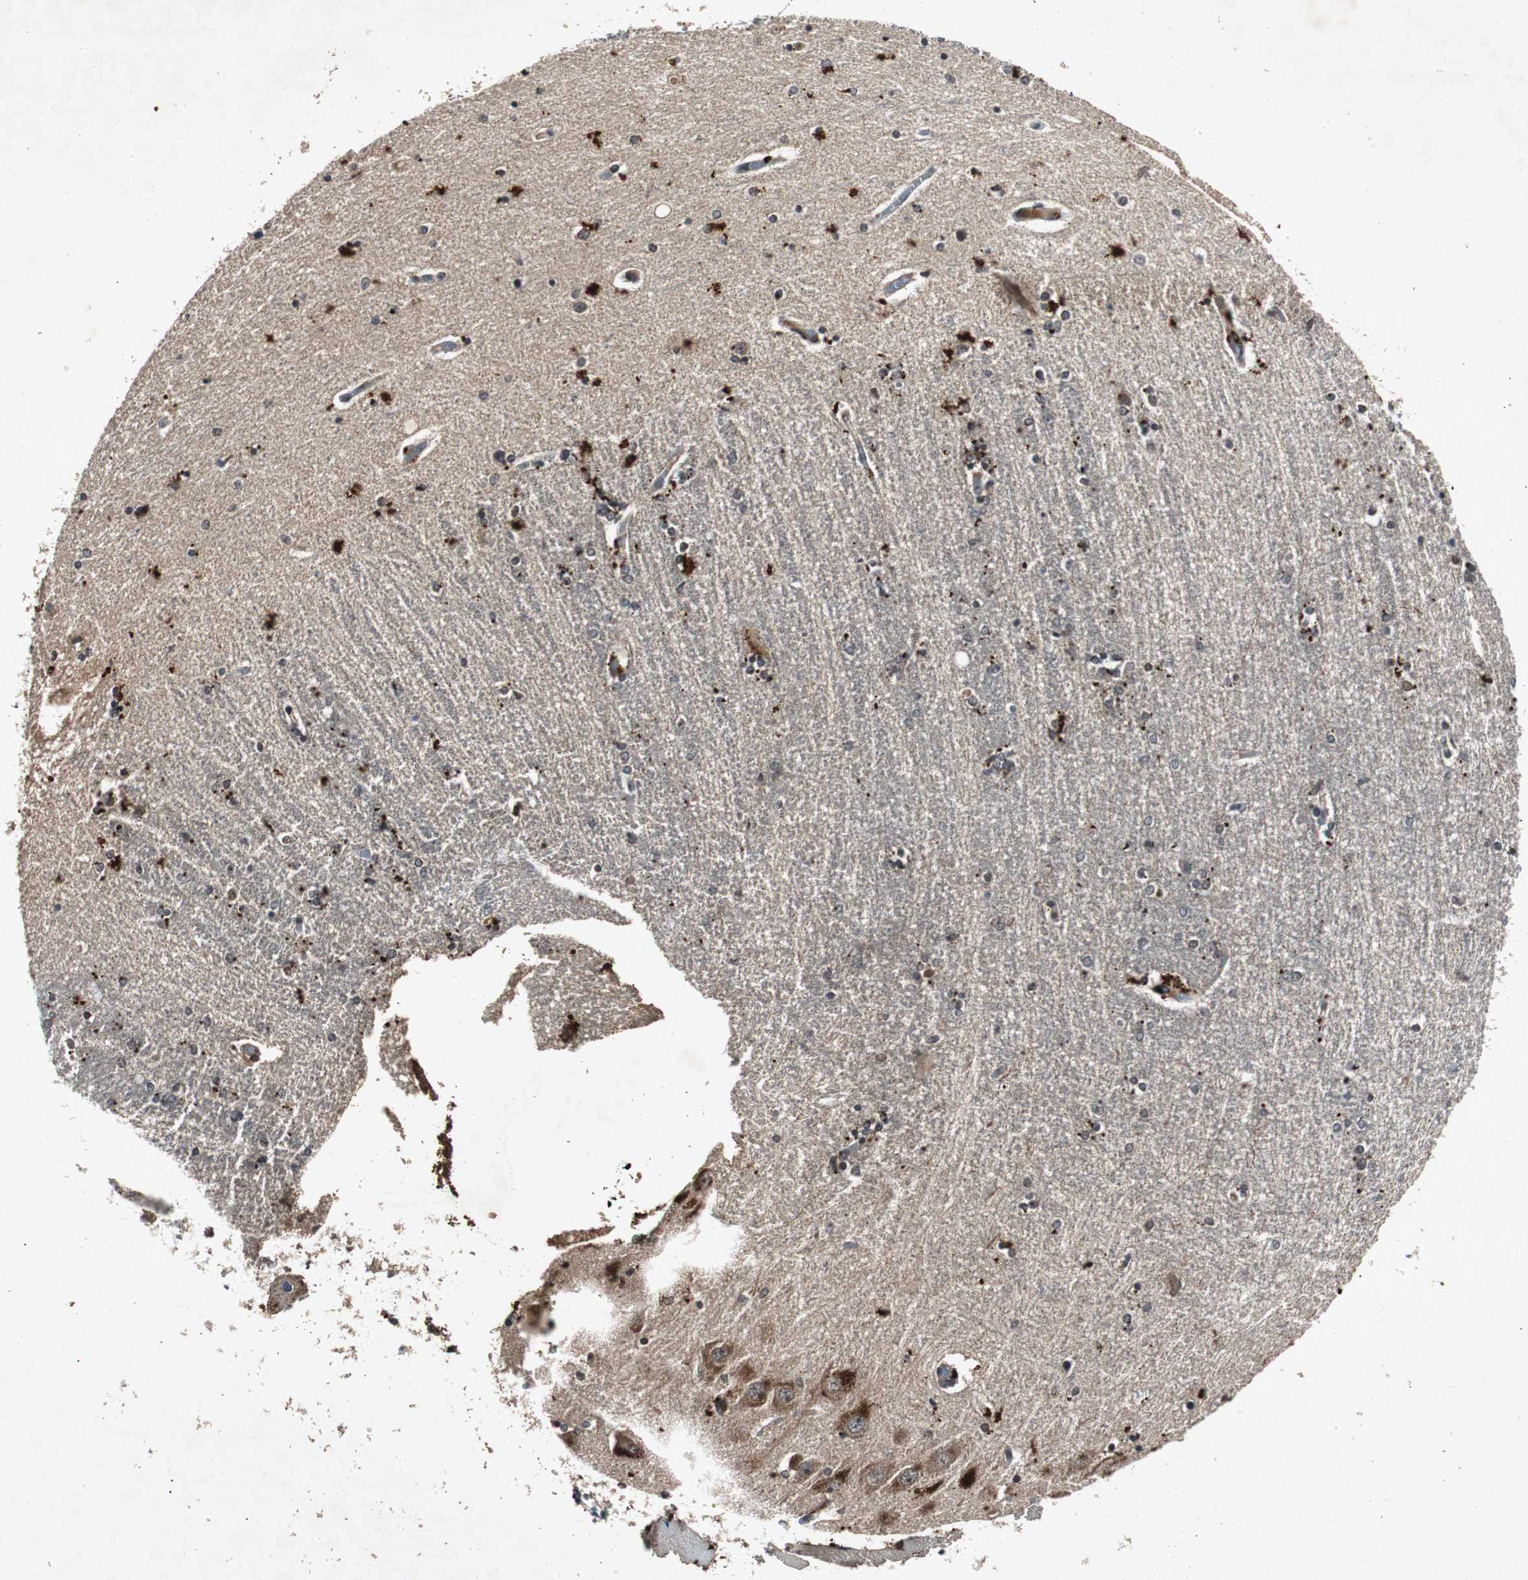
{"staining": {"intensity": "strong", "quantity": "<25%", "location": "cytoplasmic/membranous"}, "tissue": "hippocampus", "cell_type": "Glial cells", "image_type": "normal", "snomed": [{"axis": "morphology", "description": "Normal tissue, NOS"}, {"axis": "topography", "description": "Hippocampus"}], "caption": "Glial cells show strong cytoplasmic/membranous positivity in approximately <25% of cells in benign hippocampus.", "gene": "SLIT2", "patient": {"sex": "female", "age": 54}}